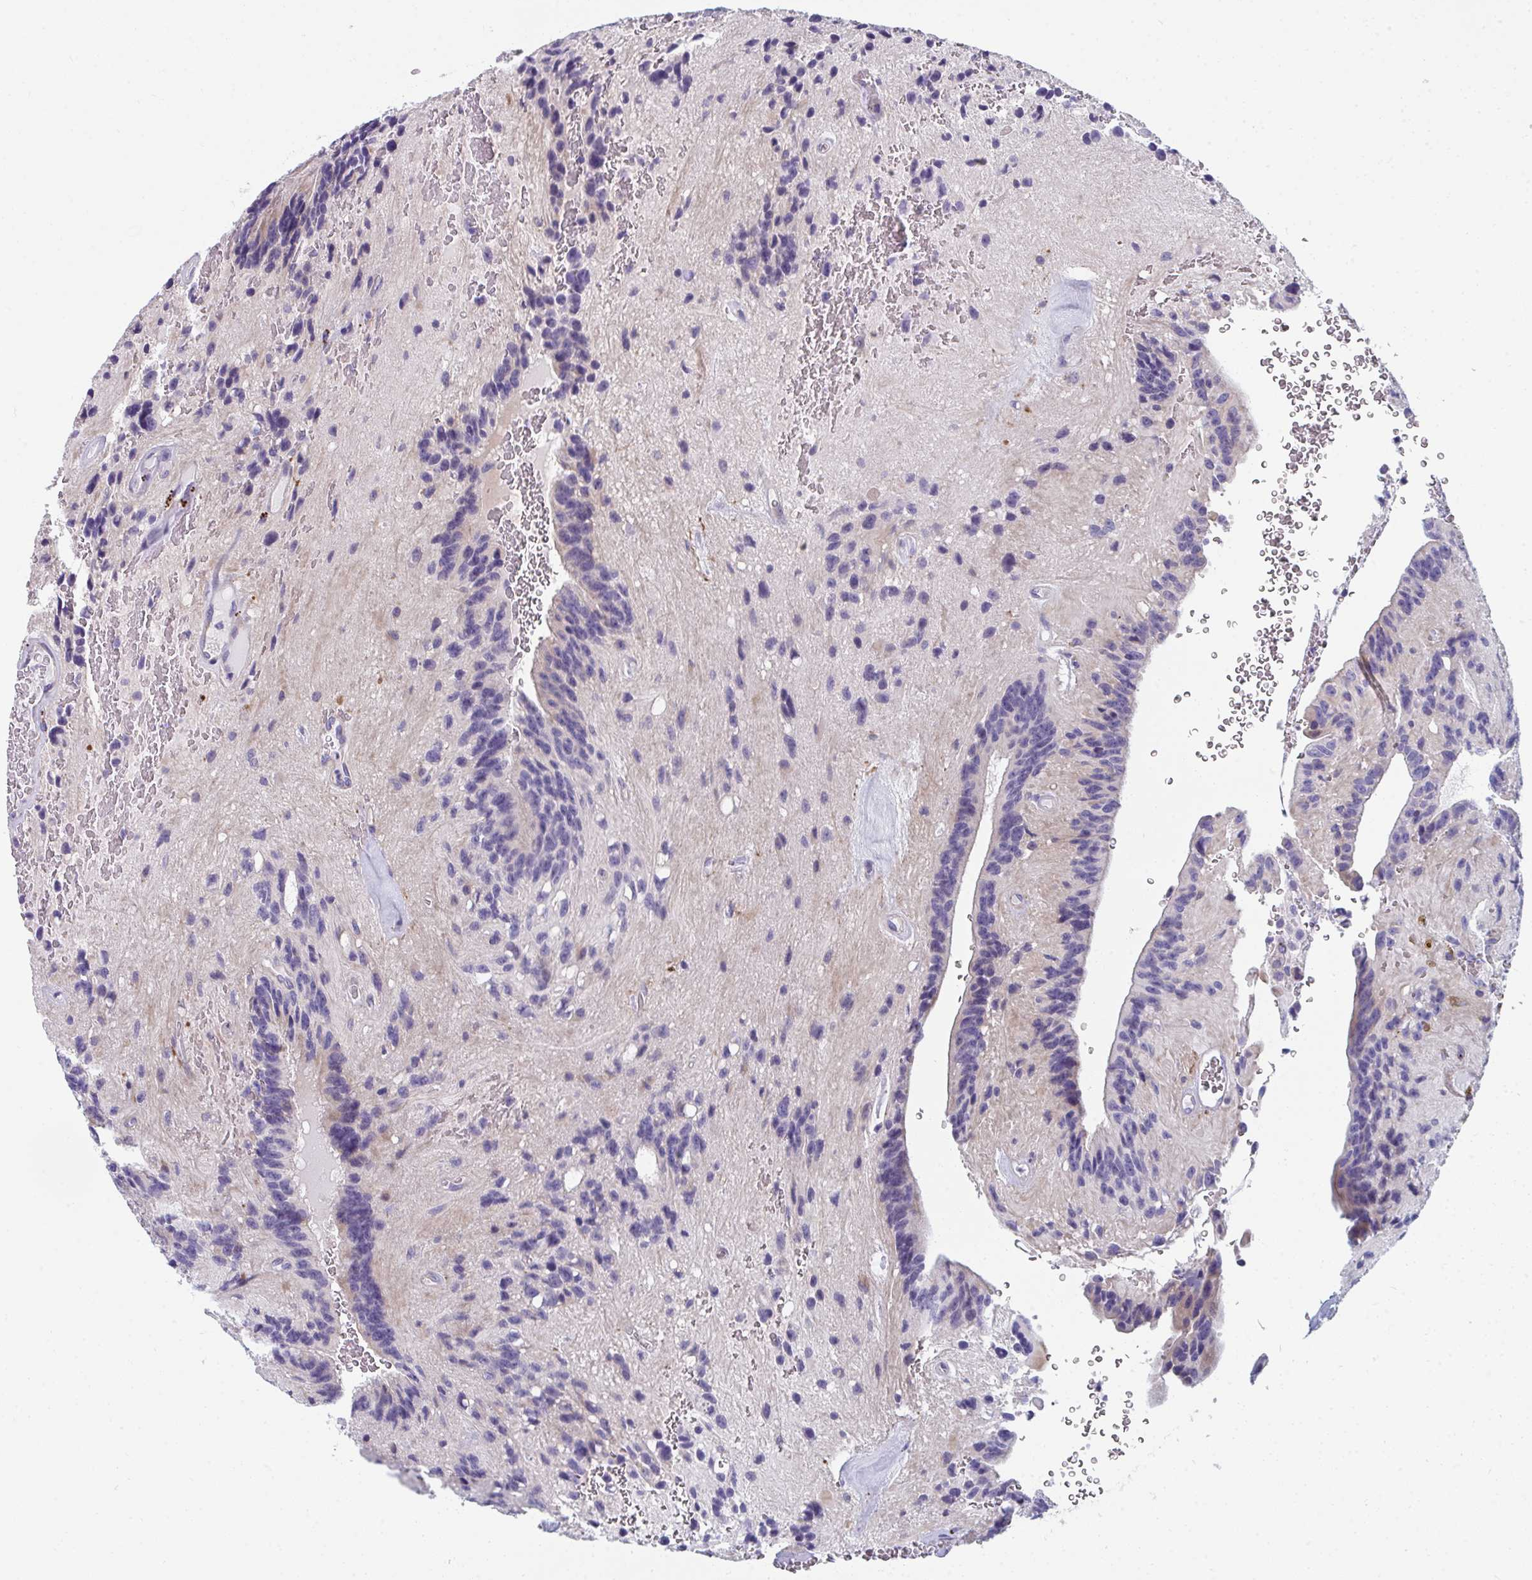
{"staining": {"intensity": "weak", "quantity": "<25%", "location": "cytoplasmic/membranous"}, "tissue": "glioma", "cell_type": "Tumor cells", "image_type": "cancer", "snomed": [{"axis": "morphology", "description": "Glioma, malignant, Low grade"}, {"axis": "topography", "description": "Brain"}], "caption": "A micrograph of human glioma is negative for staining in tumor cells.", "gene": "EIF1AD", "patient": {"sex": "male", "age": 31}}